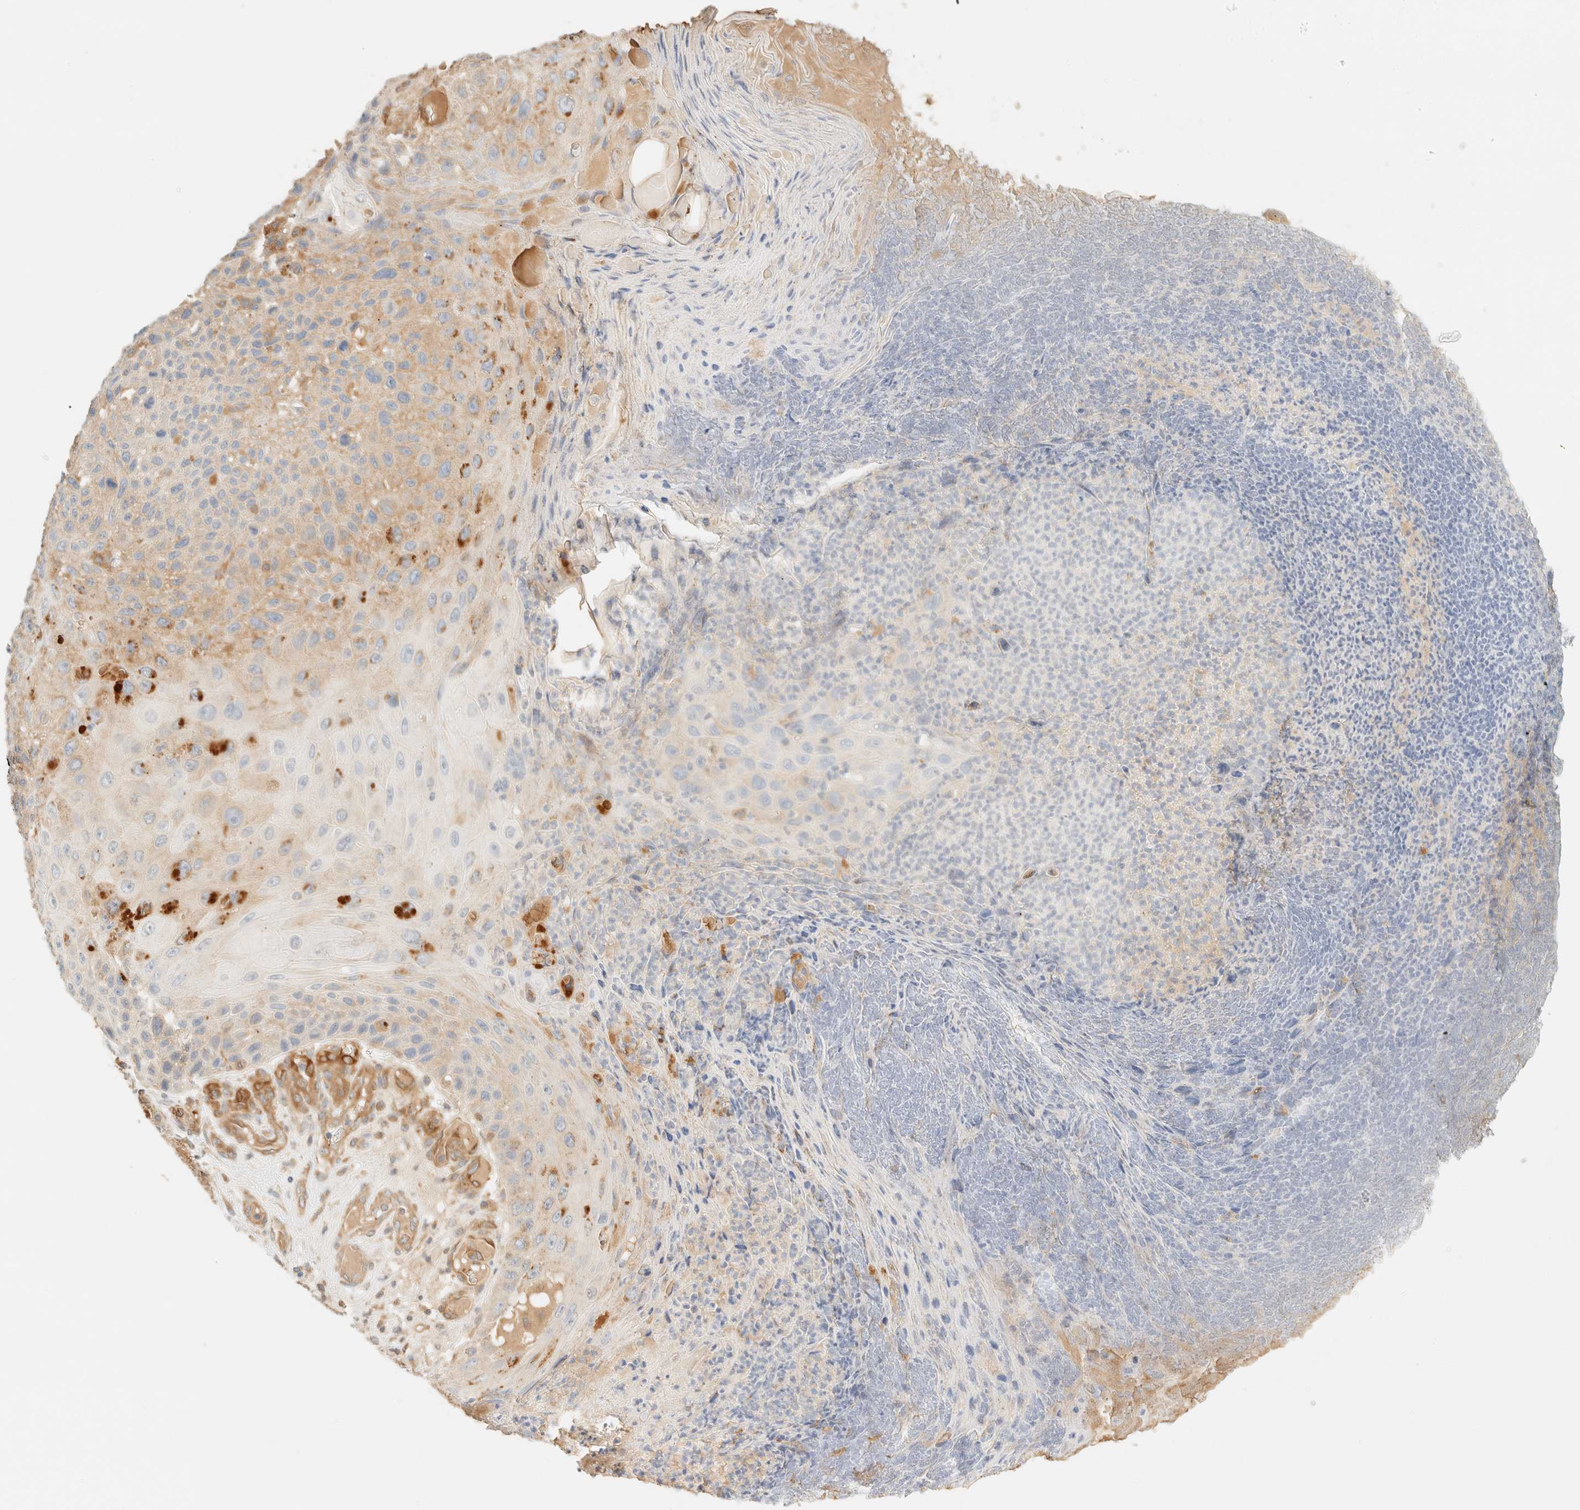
{"staining": {"intensity": "weak", "quantity": "25%-75%", "location": "cytoplasmic/membranous"}, "tissue": "skin cancer", "cell_type": "Tumor cells", "image_type": "cancer", "snomed": [{"axis": "morphology", "description": "Squamous cell carcinoma, NOS"}, {"axis": "topography", "description": "Skin"}], "caption": "Skin cancer stained with a brown dye exhibits weak cytoplasmic/membranous positive expression in about 25%-75% of tumor cells.", "gene": "FHOD1", "patient": {"sex": "female", "age": 88}}